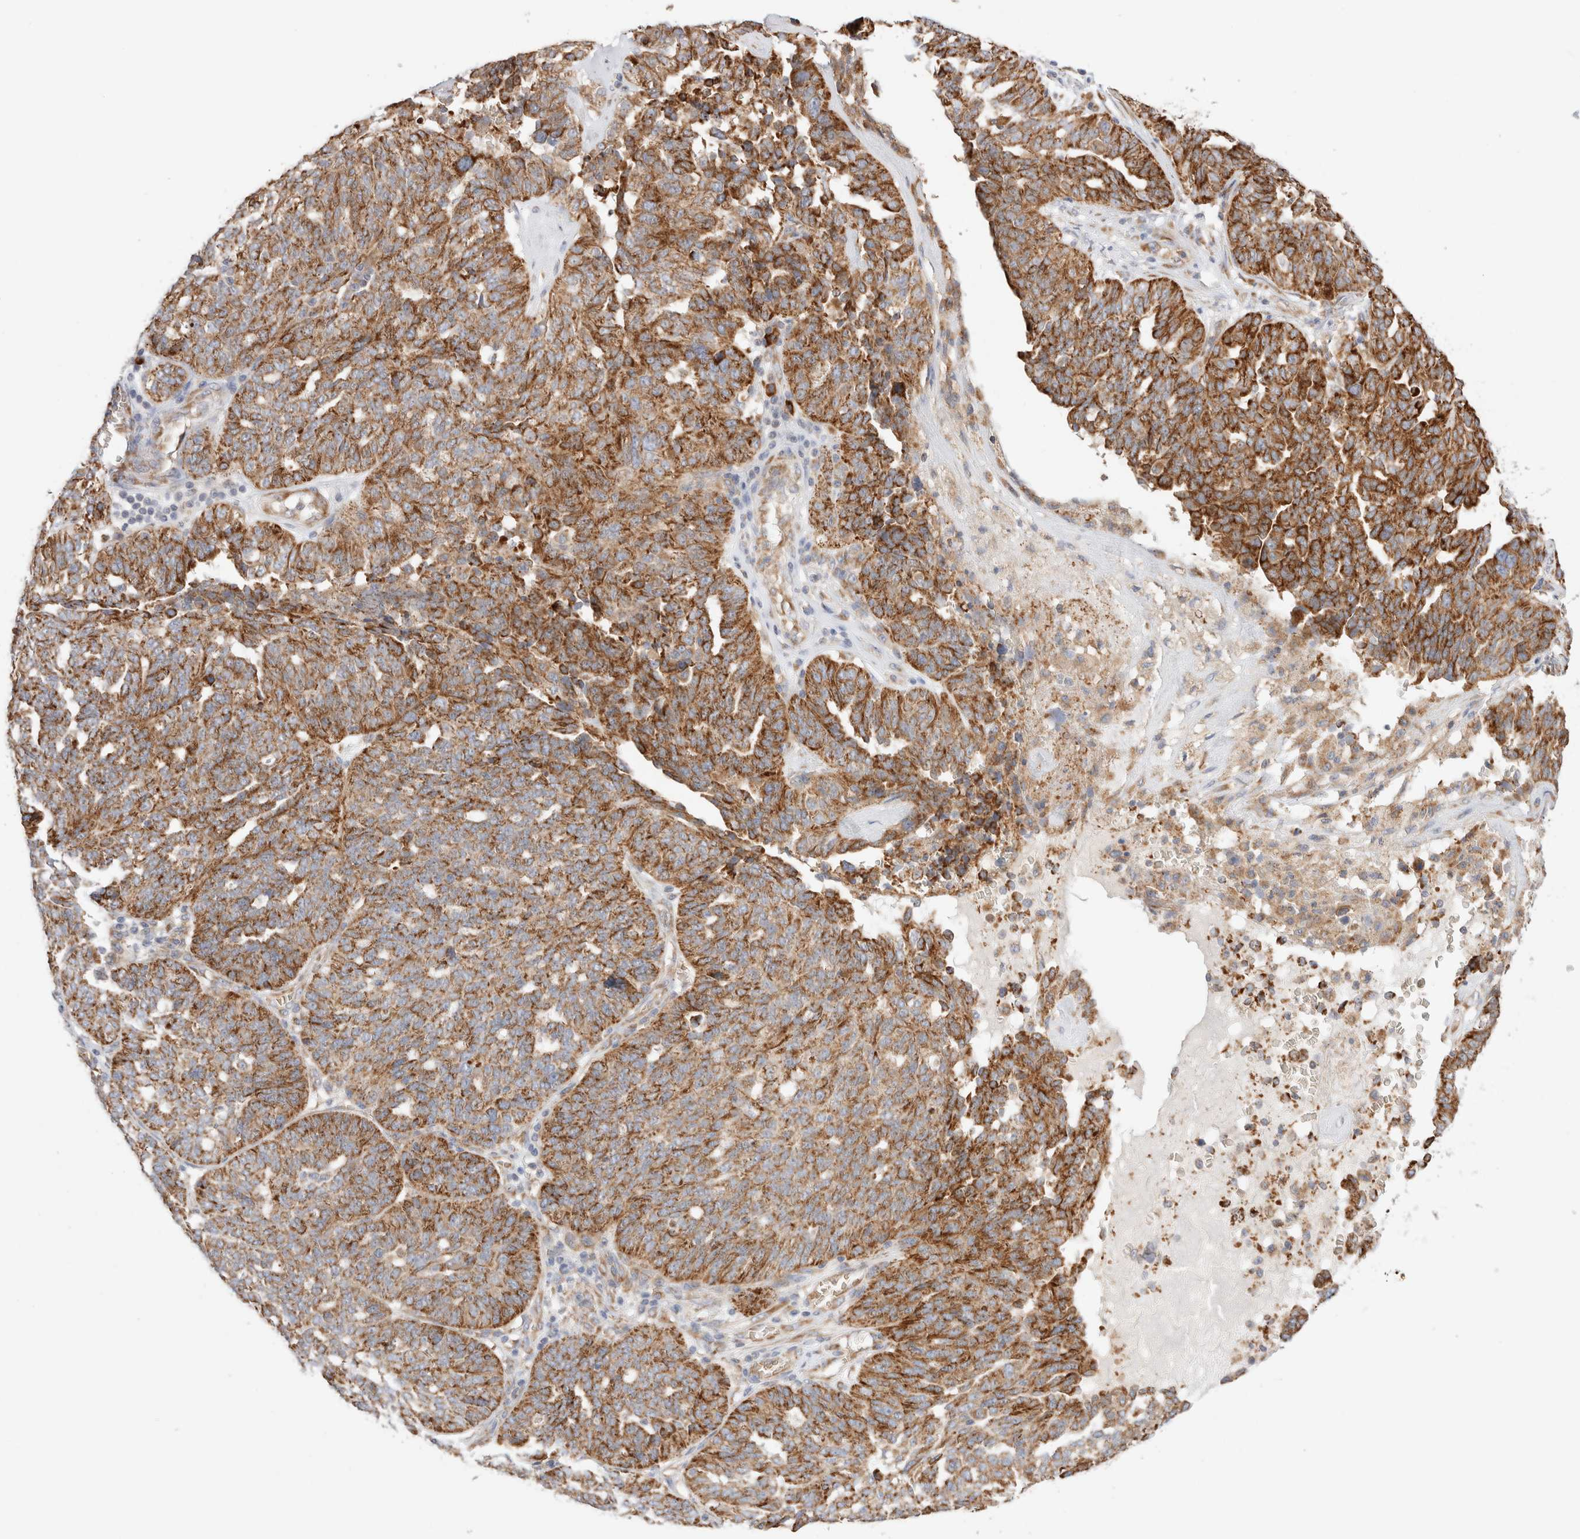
{"staining": {"intensity": "moderate", "quantity": ">75%", "location": "cytoplasmic/membranous"}, "tissue": "ovarian cancer", "cell_type": "Tumor cells", "image_type": "cancer", "snomed": [{"axis": "morphology", "description": "Cystadenocarcinoma, serous, NOS"}, {"axis": "topography", "description": "Ovary"}], "caption": "Moderate cytoplasmic/membranous protein staining is identified in approximately >75% of tumor cells in ovarian cancer (serous cystadenocarcinoma).", "gene": "UTS2B", "patient": {"sex": "female", "age": 59}}